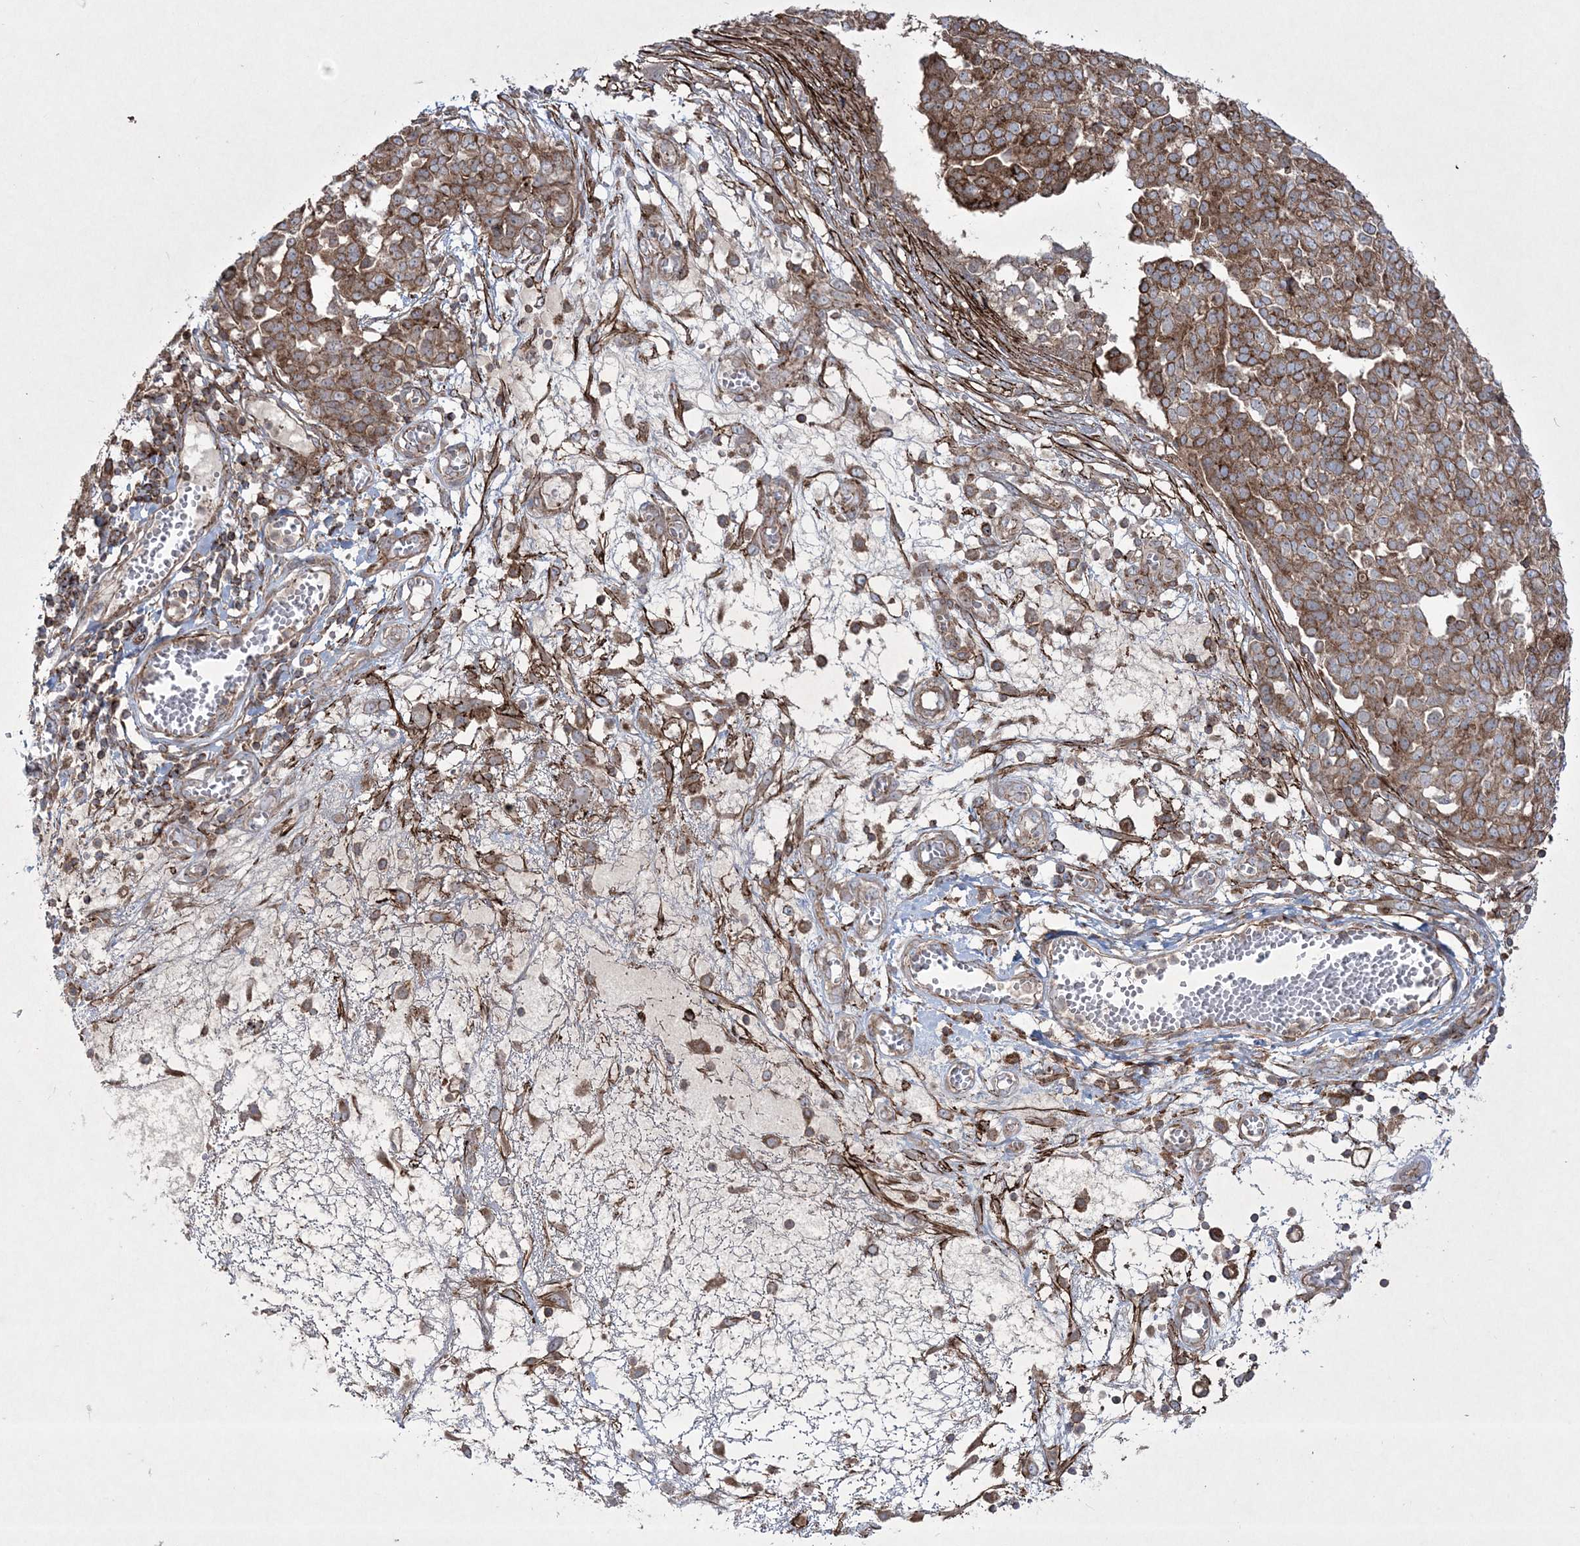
{"staining": {"intensity": "moderate", "quantity": ">75%", "location": "cytoplasmic/membranous"}, "tissue": "ovarian cancer", "cell_type": "Tumor cells", "image_type": "cancer", "snomed": [{"axis": "morphology", "description": "Cystadenocarcinoma, serous, NOS"}, {"axis": "topography", "description": "Soft tissue"}, {"axis": "topography", "description": "Ovary"}], "caption": "DAB (3,3'-diaminobenzidine) immunohistochemical staining of ovarian serous cystadenocarcinoma displays moderate cytoplasmic/membranous protein expression in about >75% of tumor cells.", "gene": "RICTOR", "patient": {"sex": "female", "age": 57}}